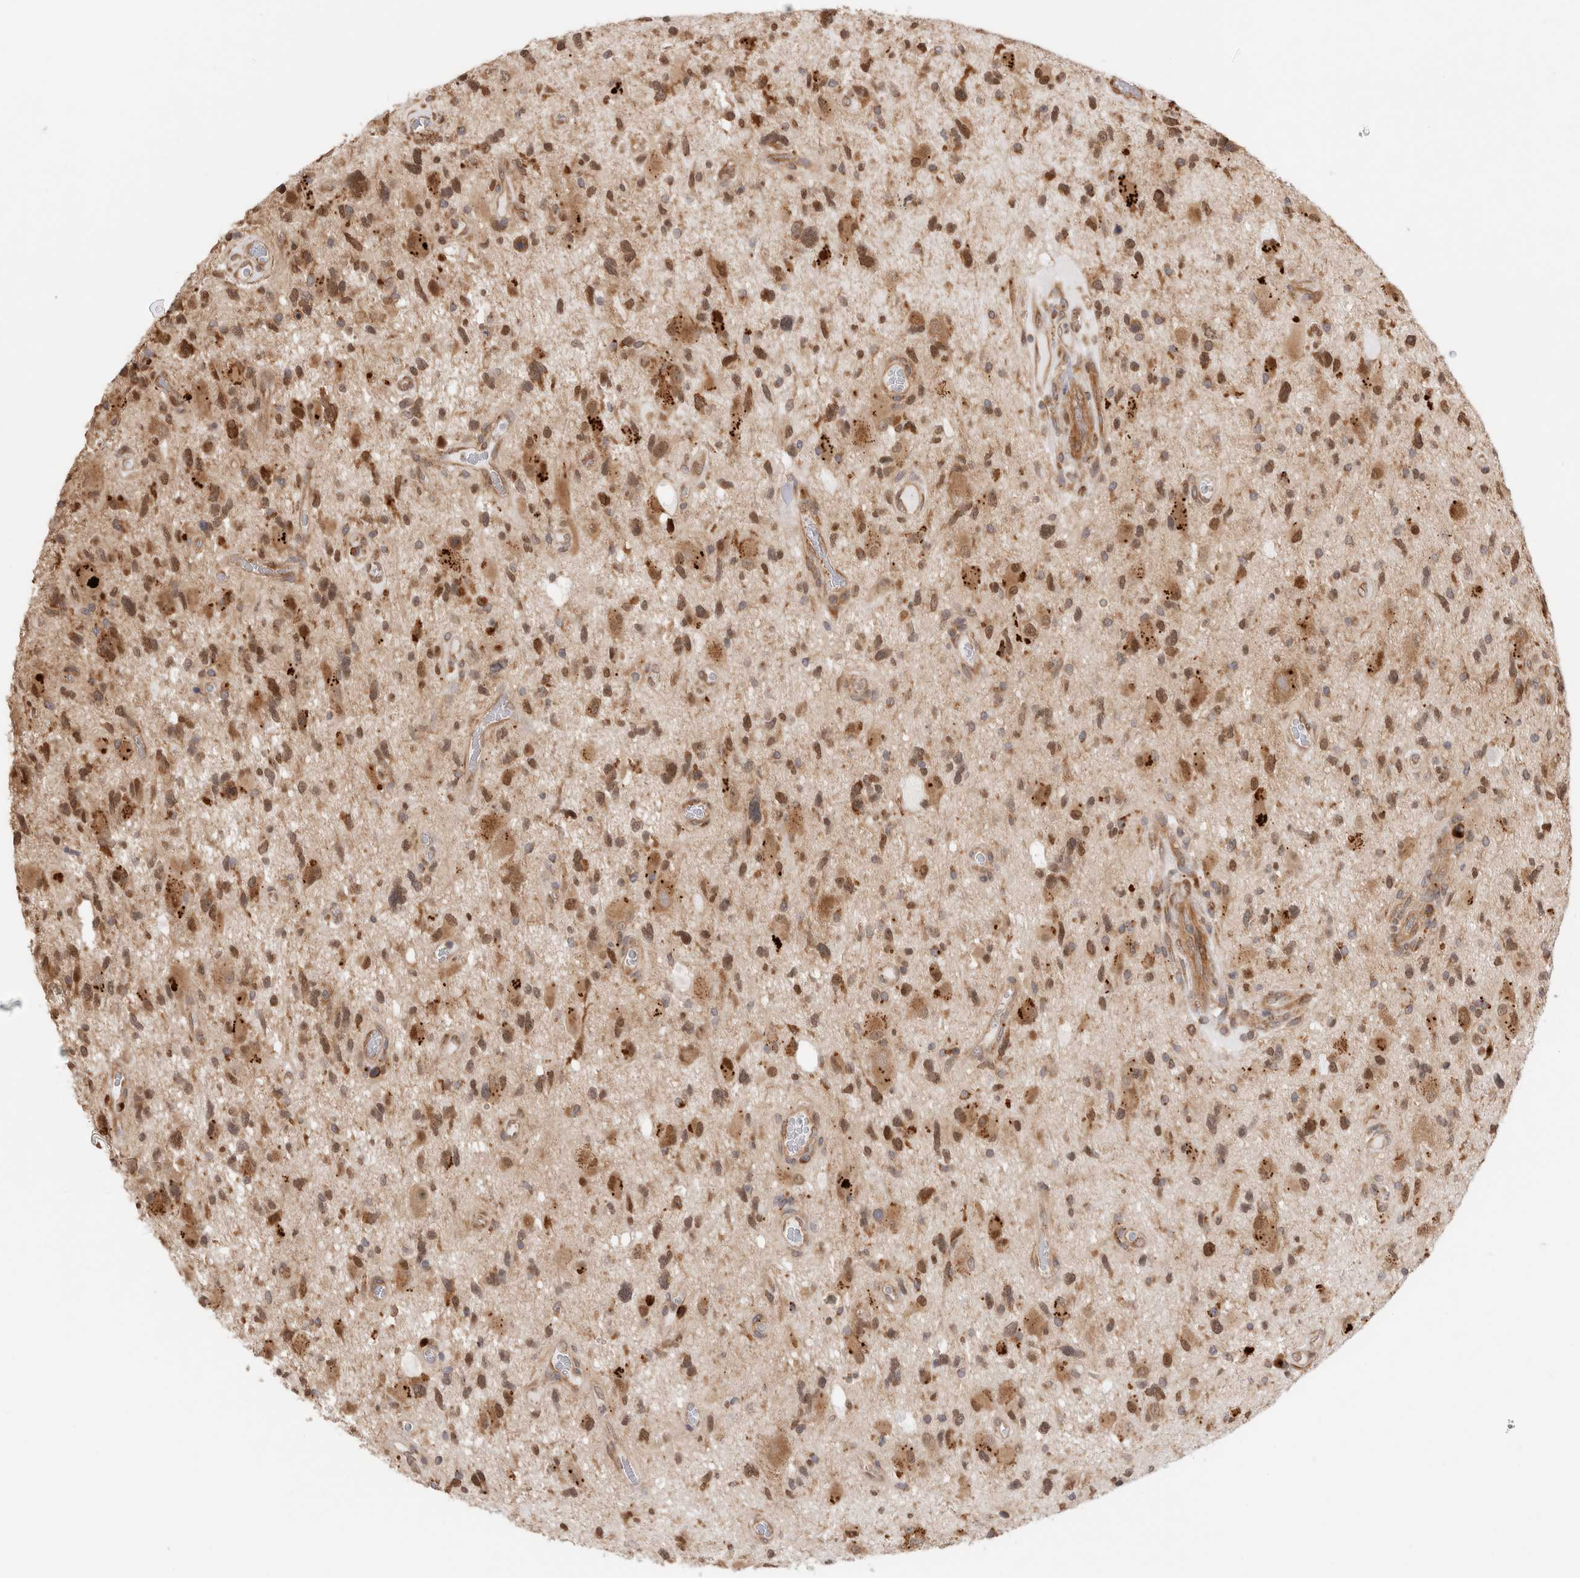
{"staining": {"intensity": "moderate", "quantity": ">75%", "location": "cytoplasmic/membranous,nuclear"}, "tissue": "glioma", "cell_type": "Tumor cells", "image_type": "cancer", "snomed": [{"axis": "morphology", "description": "Glioma, malignant, High grade"}, {"axis": "topography", "description": "Brain"}], "caption": "DAB immunohistochemical staining of human malignant glioma (high-grade) shows moderate cytoplasmic/membranous and nuclear protein expression in approximately >75% of tumor cells. (brown staining indicates protein expression, while blue staining denotes nuclei).", "gene": "ACTL9", "patient": {"sex": "male", "age": 33}}